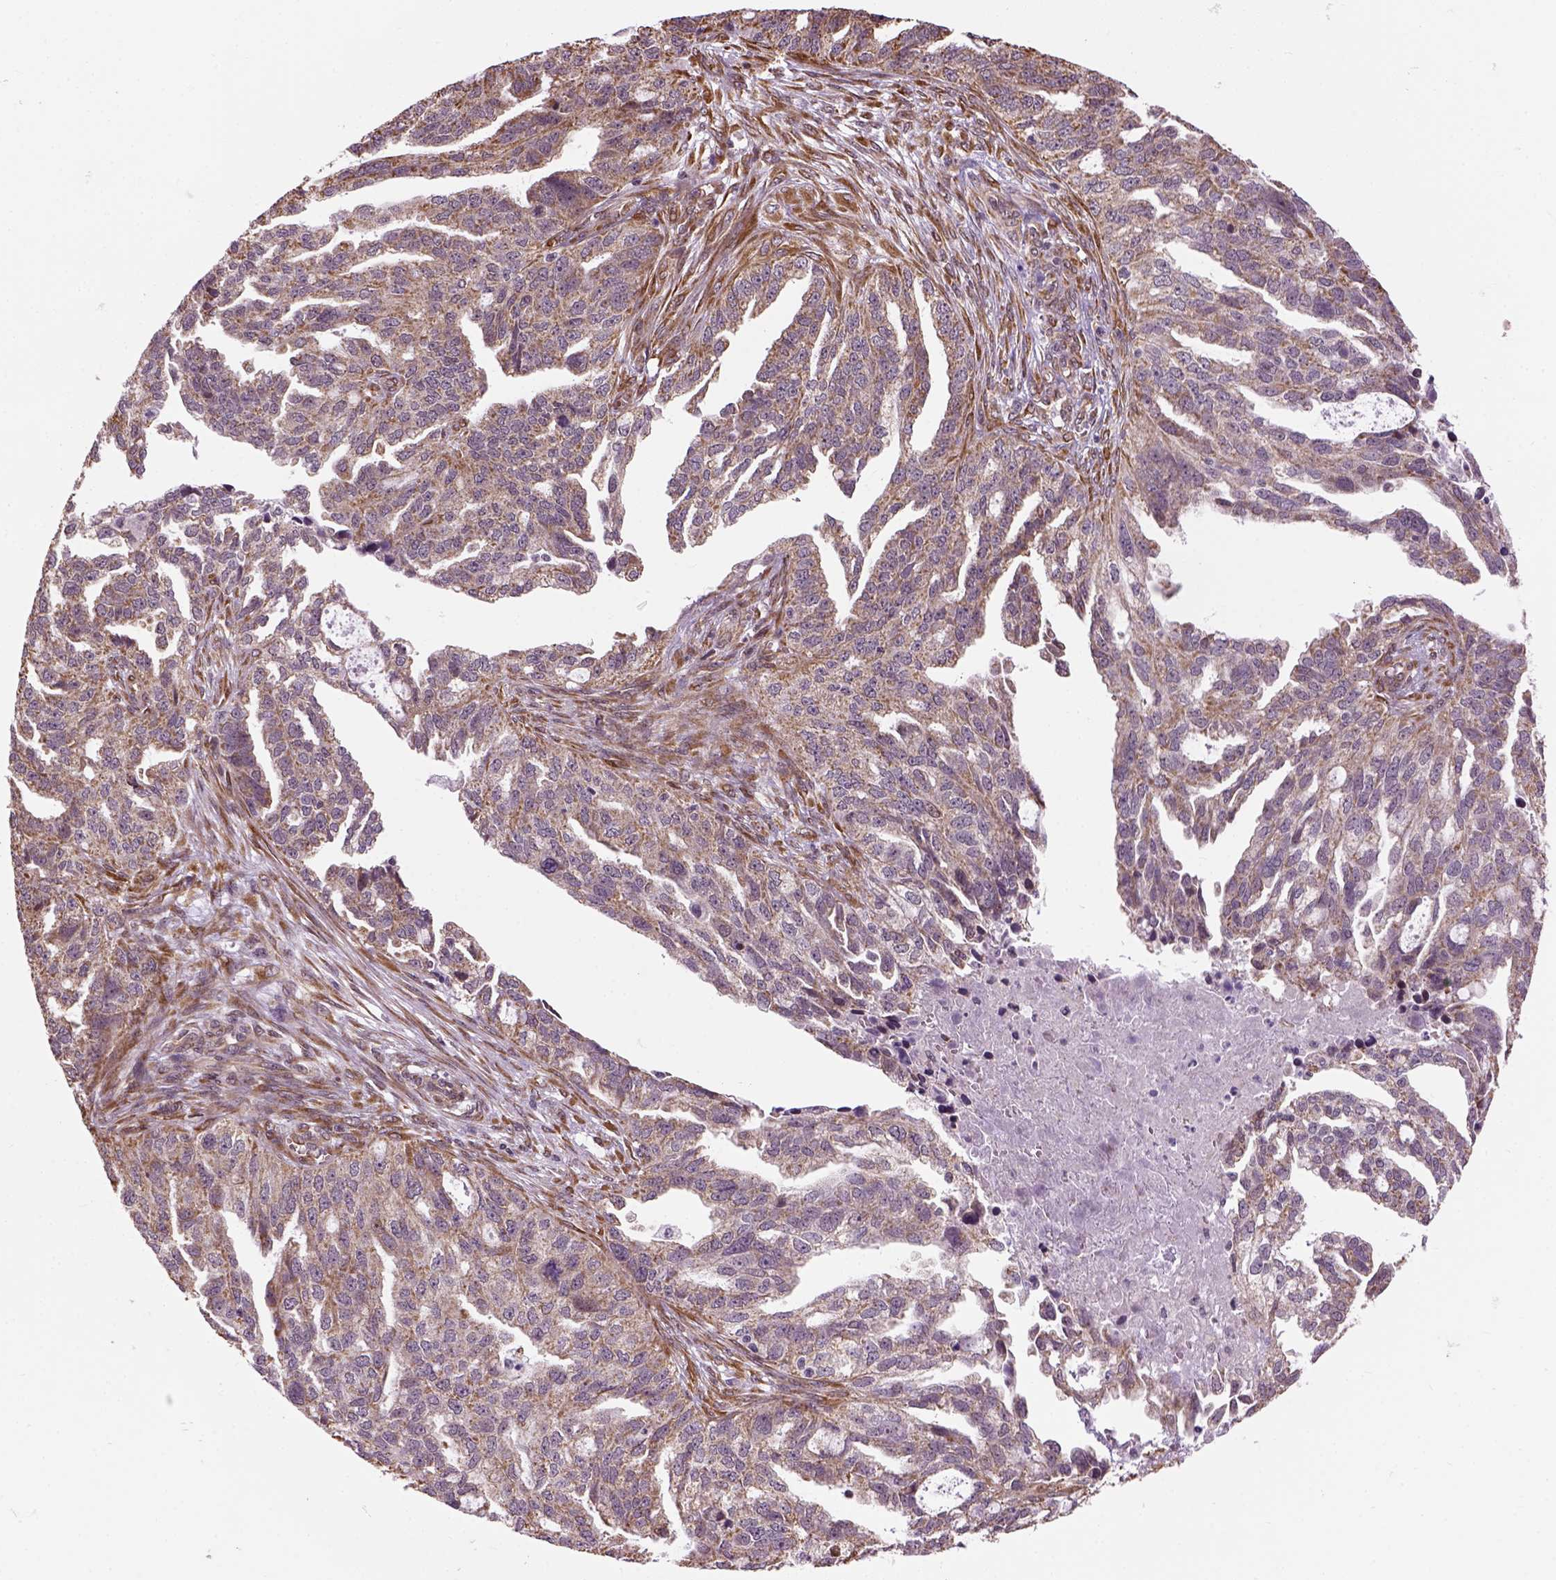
{"staining": {"intensity": "weak", "quantity": "25%-75%", "location": "cytoplasmic/membranous"}, "tissue": "ovarian cancer", "cell_type": "Tumor cells", "image_type": "cancer", "snomed": [{"axis": "morphology", "description": "Cystadenocarcinoma, serous, NOS"}, {"axis": "topography", "description": "Ovary"}], "caption": "DAB immunohistochemical staining of human ovarian serous cystadenocarcinoma displays weak cytoplasmic/membranous protein staining in about 25%-75% of tumor cells. The staining was performed using DAB, with brown indicating positive protein expression. Nuclei are stained blue with hematoxylin.", "gene": "XK", "patient": {"sex": "female", "age": 51}}